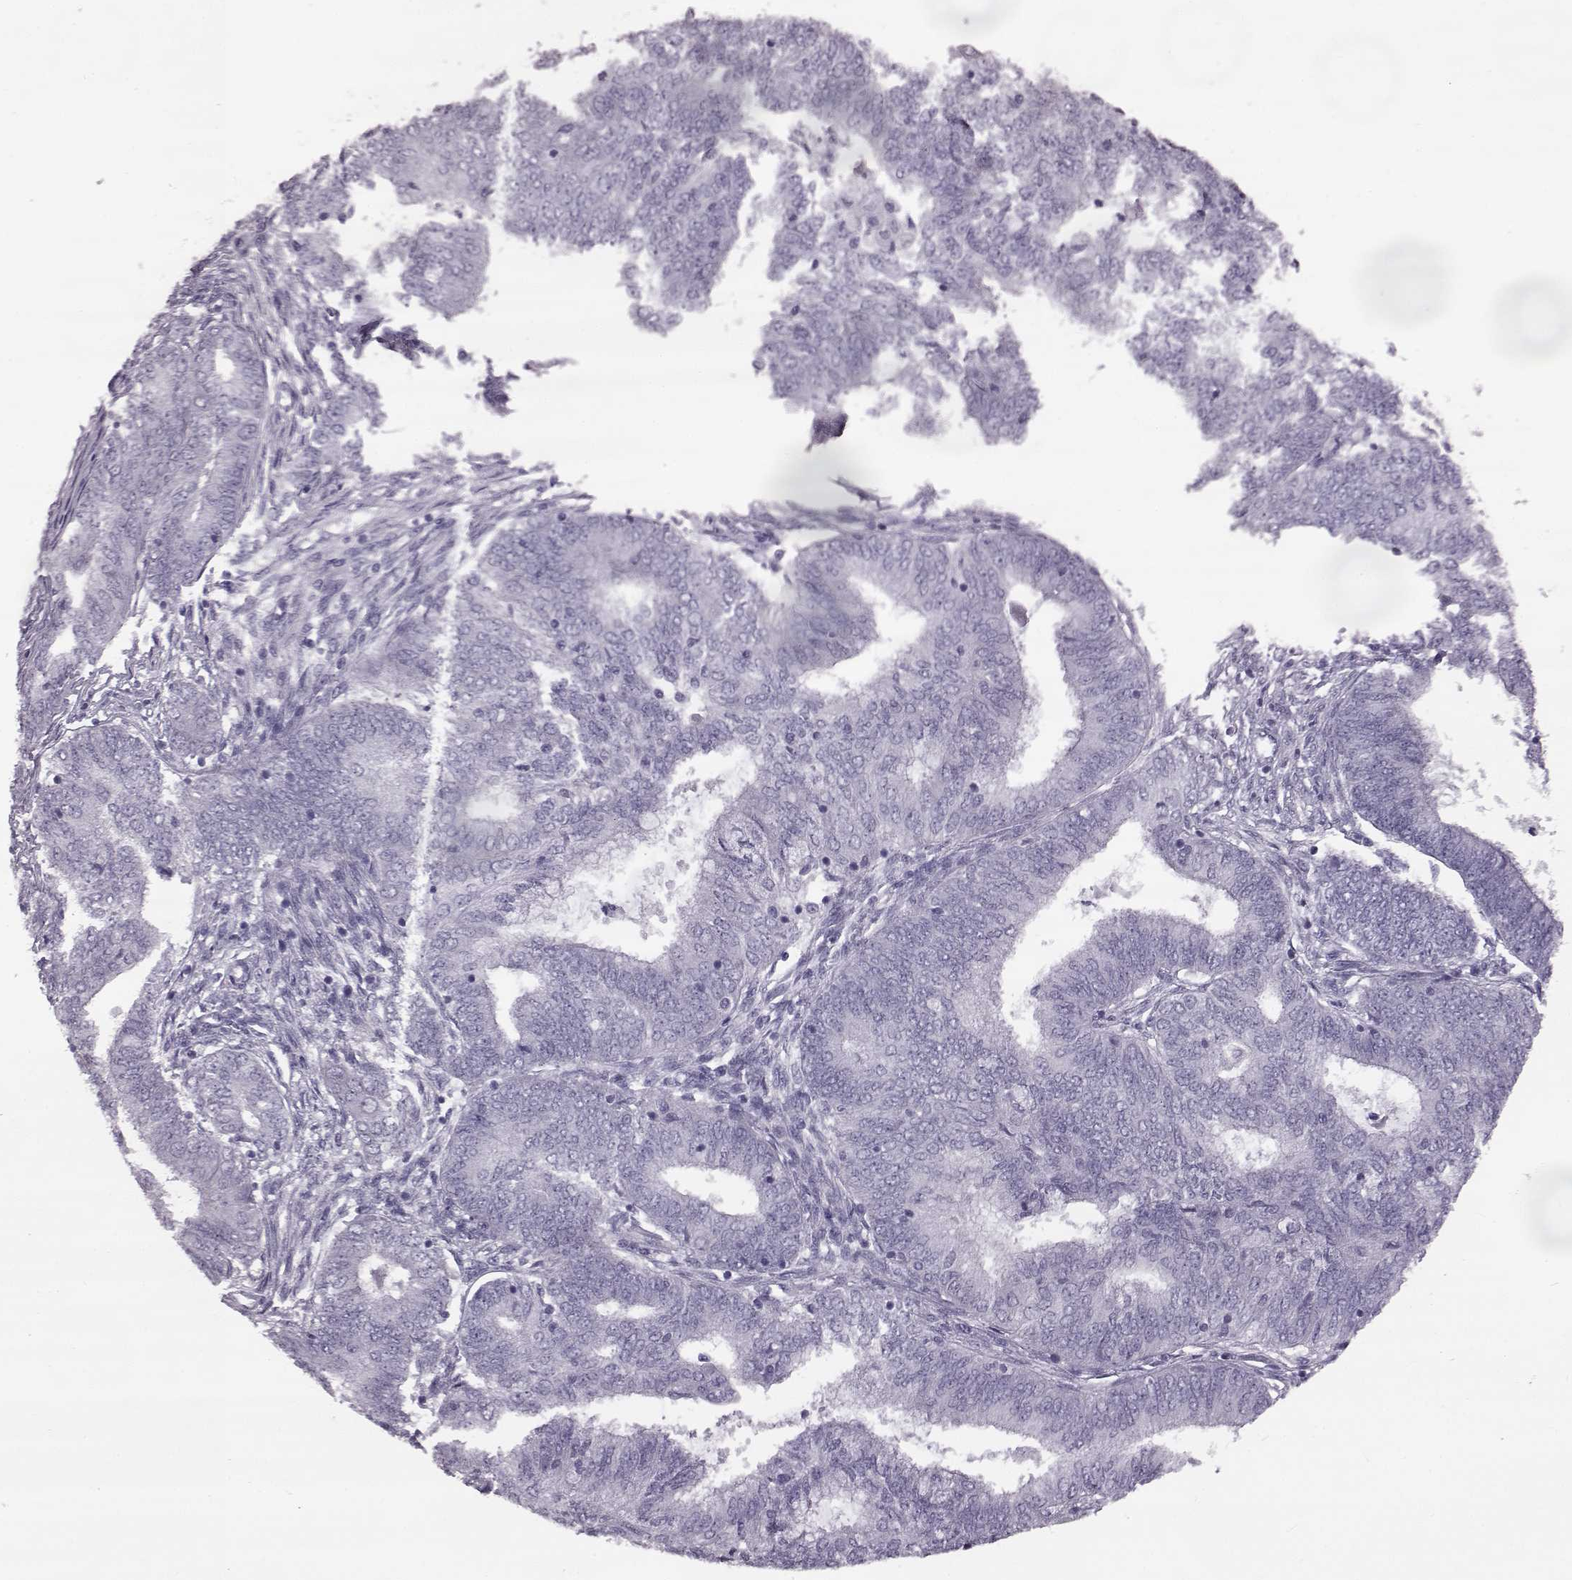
{"staining": {"intensity": "negative", "quantity": "none", "location": "none"}, "tissue": "endometrial cancer", "cell_type": "Tumor cells", "image_type": "cancer", "snomed": [{"axis": "morphology", "description": "Adenocarcinoma, NOS"}, {"axis": "topography", "description": "Endometrium"}], "caption": "Endometrial cancer stained for a protein using immunohistochemistry (IHC) reveals no staining tumor cells.", "gene": "ODAD4", "patient": {"sex": "female", "age": 62}}